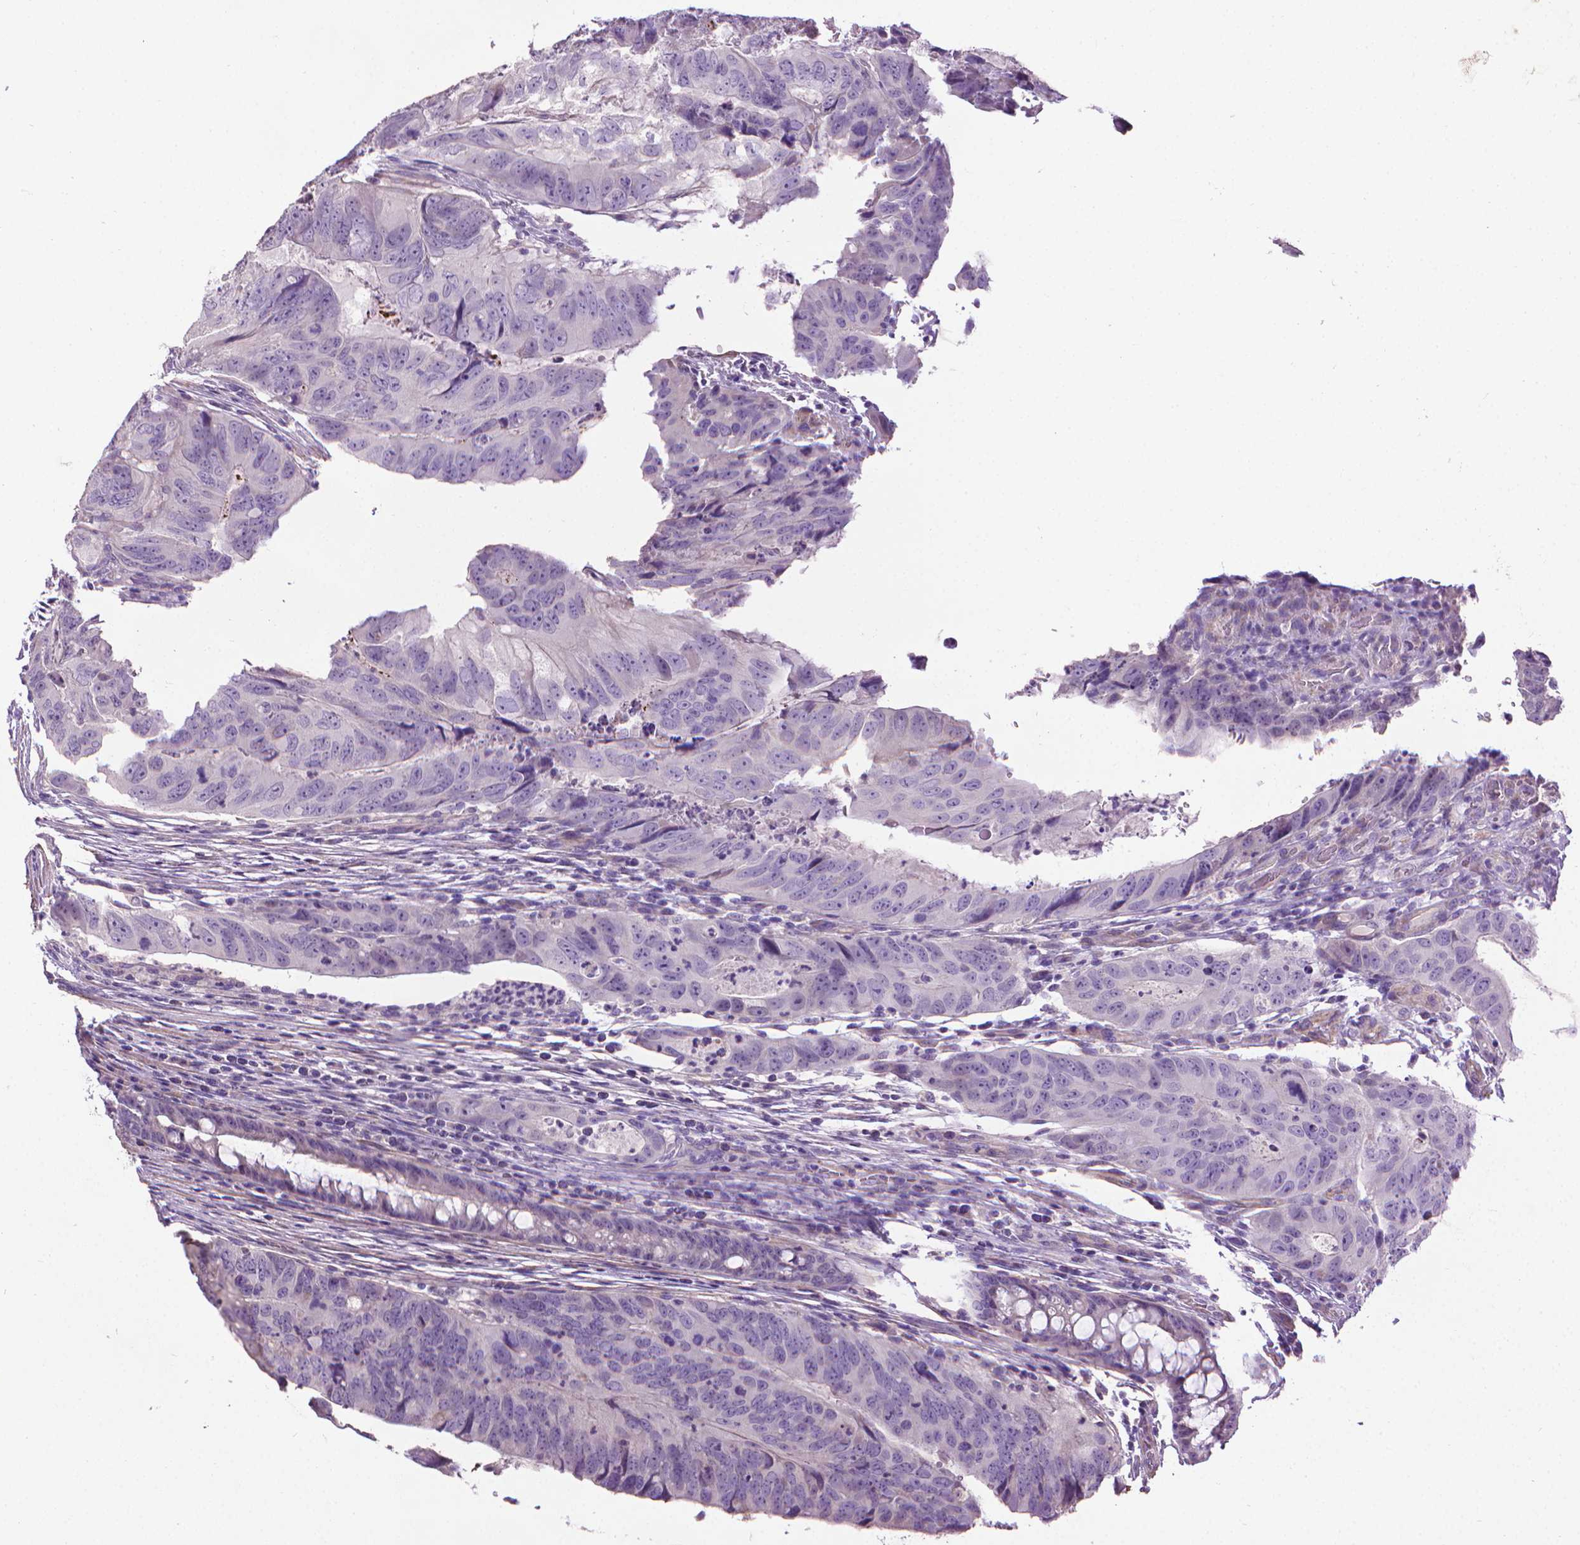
{"staining": {"intensity": "negative", "quantity": "none", "location": "none"}, "tissue": "colorectal cancer", "cell_type": "Tumor cells", "image_type": "cancer", "snomed": [{"axis": "morphology", "description": "Adenocarcinoma, NOS"}, {"axis": "topography", "description": "Colon"}], "caption": "The immunohistochemistry image has no significant positivity in tumor cells of colorectal cancer tissue. The staining is performed using DAB (3,3'-diaminobenzidine) brown chromogen with nuclei counter-stained in using hematoxylin.", "gene": "AQP10", "patient": {"sex": "male", "age": 79}}